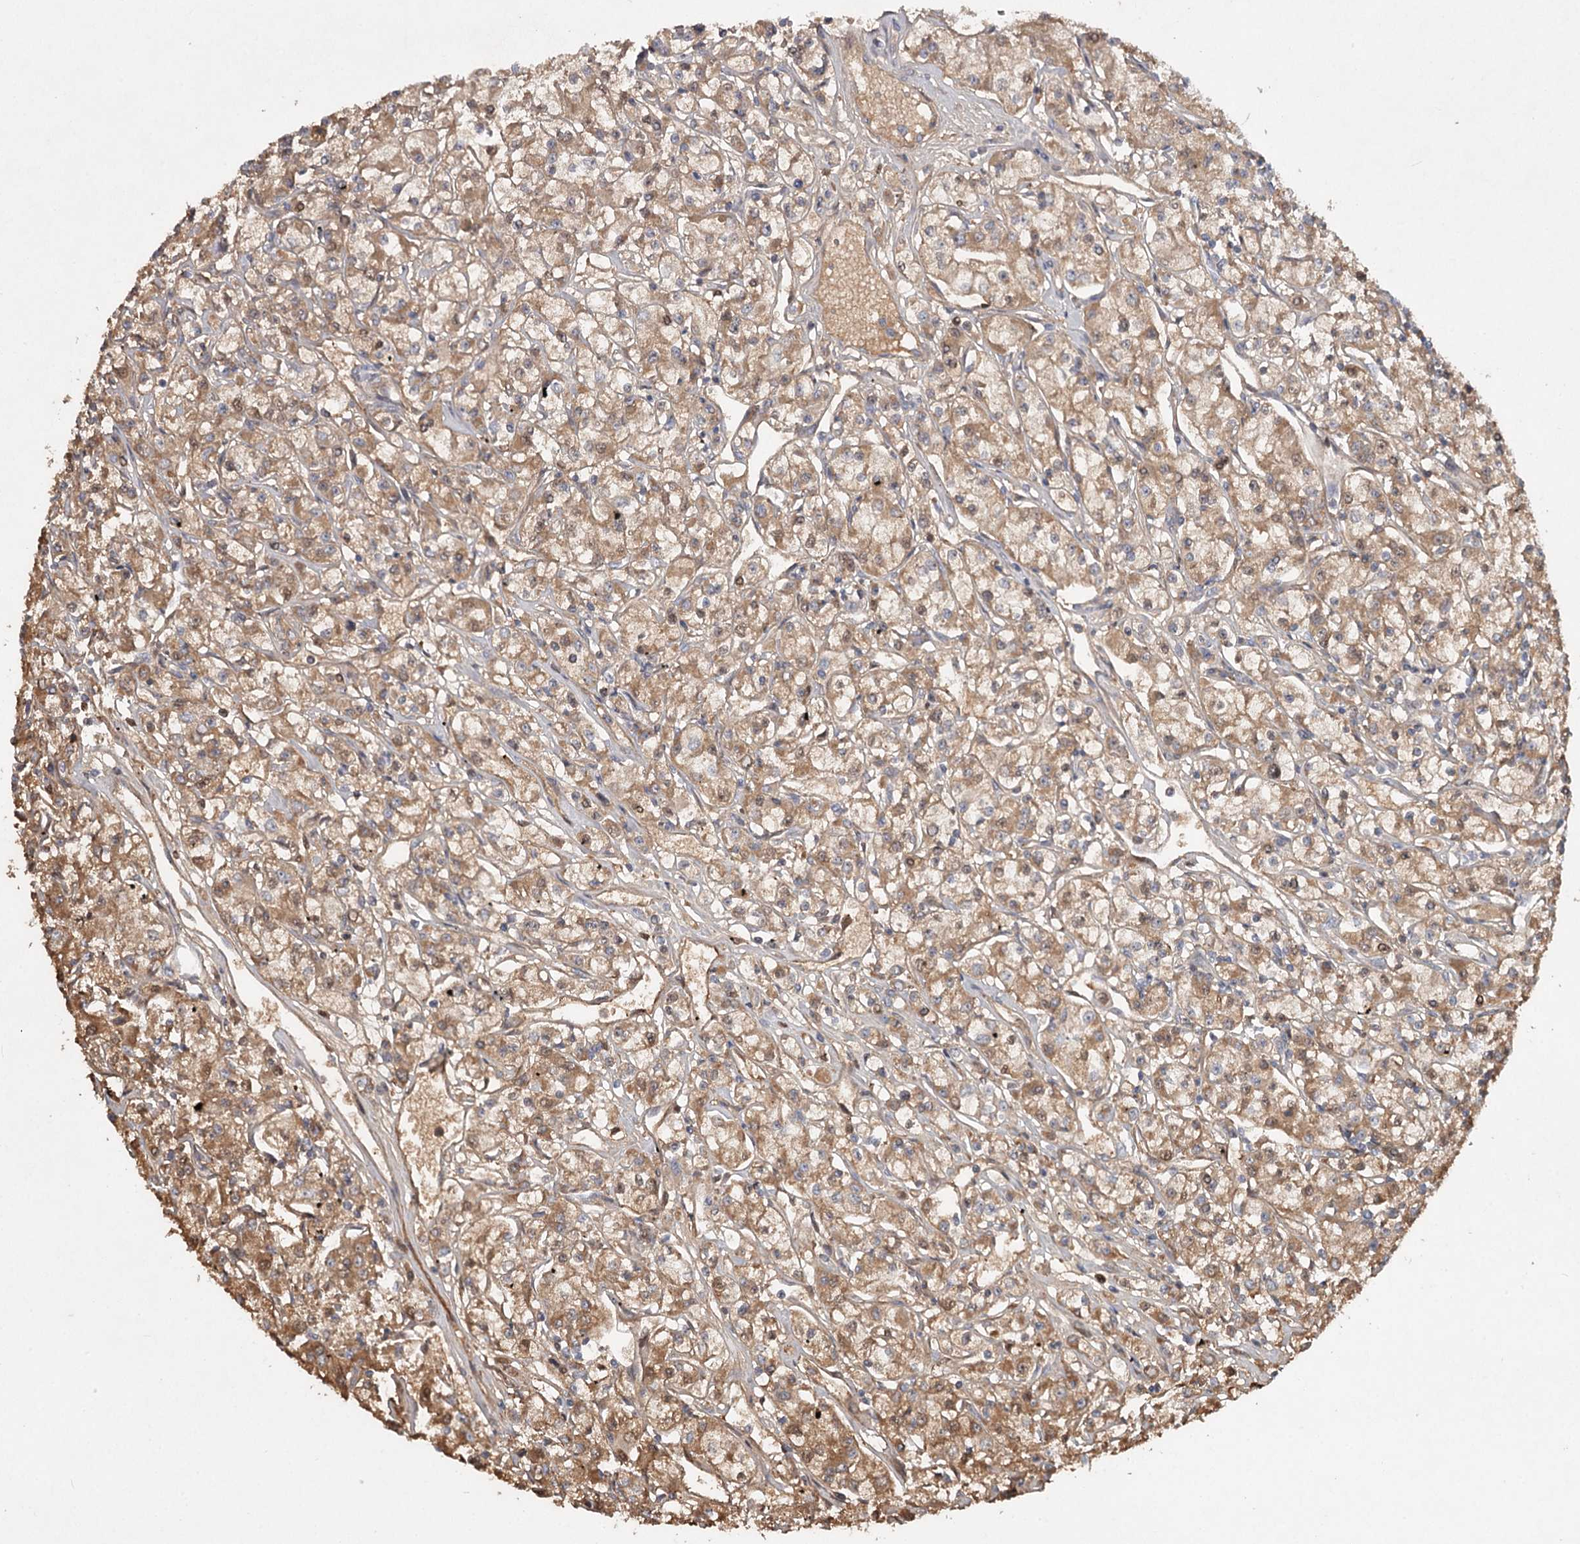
{"staining": {"intensity": "moderate", "quantity": ">75%", "location": "cytoplasmic/membranous"}, "tissue": "renal cancer", "cell_type": "Tumor cells", "image_type": "cancer", "snomed": [{"axis": "morphology", "description": "Adenocarcinoma, NOS"}, {"axis": "topography", "description": "Kidney"}], "caption": "Immunohistochemical staining of renal adenocarcinoma shows moderate cytoplasmic/membranous protein expression in approximately >75% of tumor cells.", "gene": "DHRS9", "patient": {"sex": "female", "age": 59}}